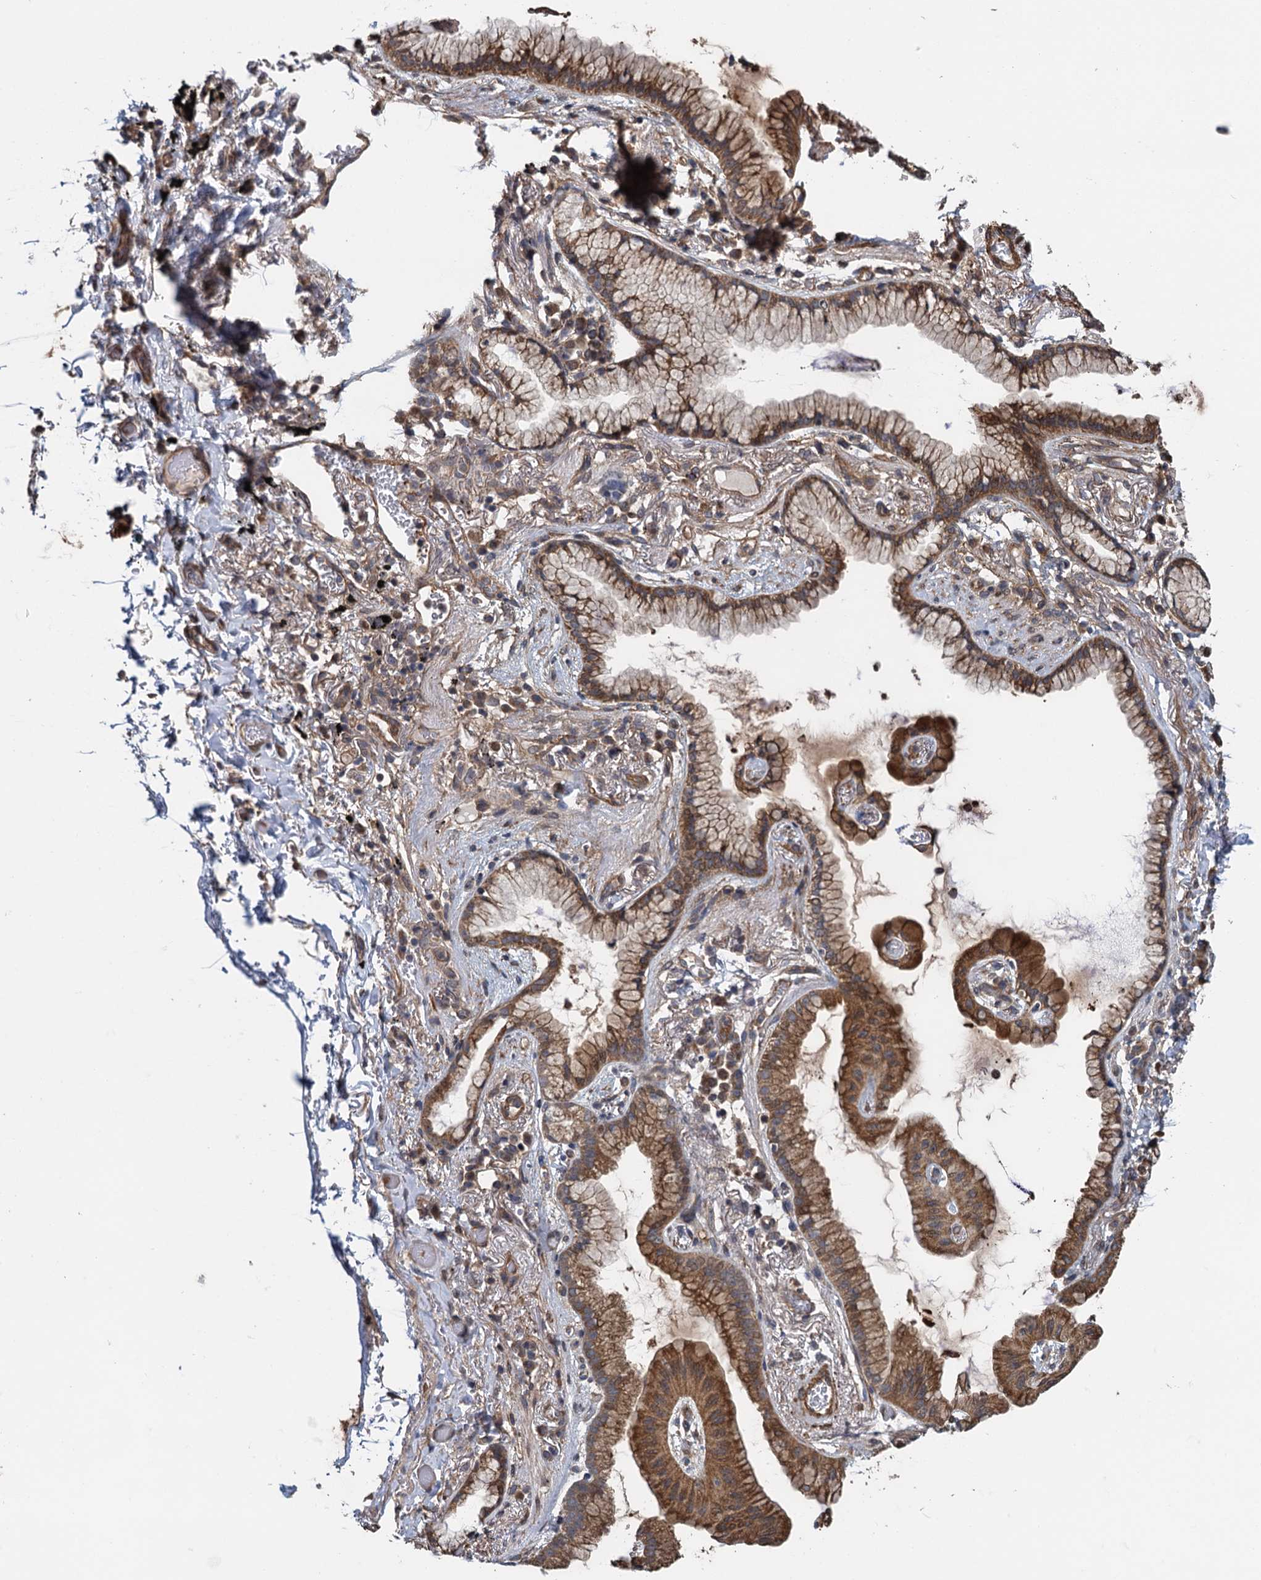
{"staining": {"intensity": "moderate", "quantity": ">75%", "location": "cytoplasmic/membranous"}, "tissue": "lung cancer", "cell_type": "Tumor cells", "image_type": "cancer", "snomed": [{"axis": "morphology", "description": "Adenocarcinoma, NOS"}, {"axis": "topography", "description": "Lung"}], "caption": "DAB immunohistochemical staining of lung cancer exhibits moderate cytoplasmic/membranous protein expression in approximately >75% of tumor cells. (brown staining indicates protein expression, while blue staining denotes nuclei).", "gene": "MEAK7", "patient": {"sex": "female", "age": 70}}